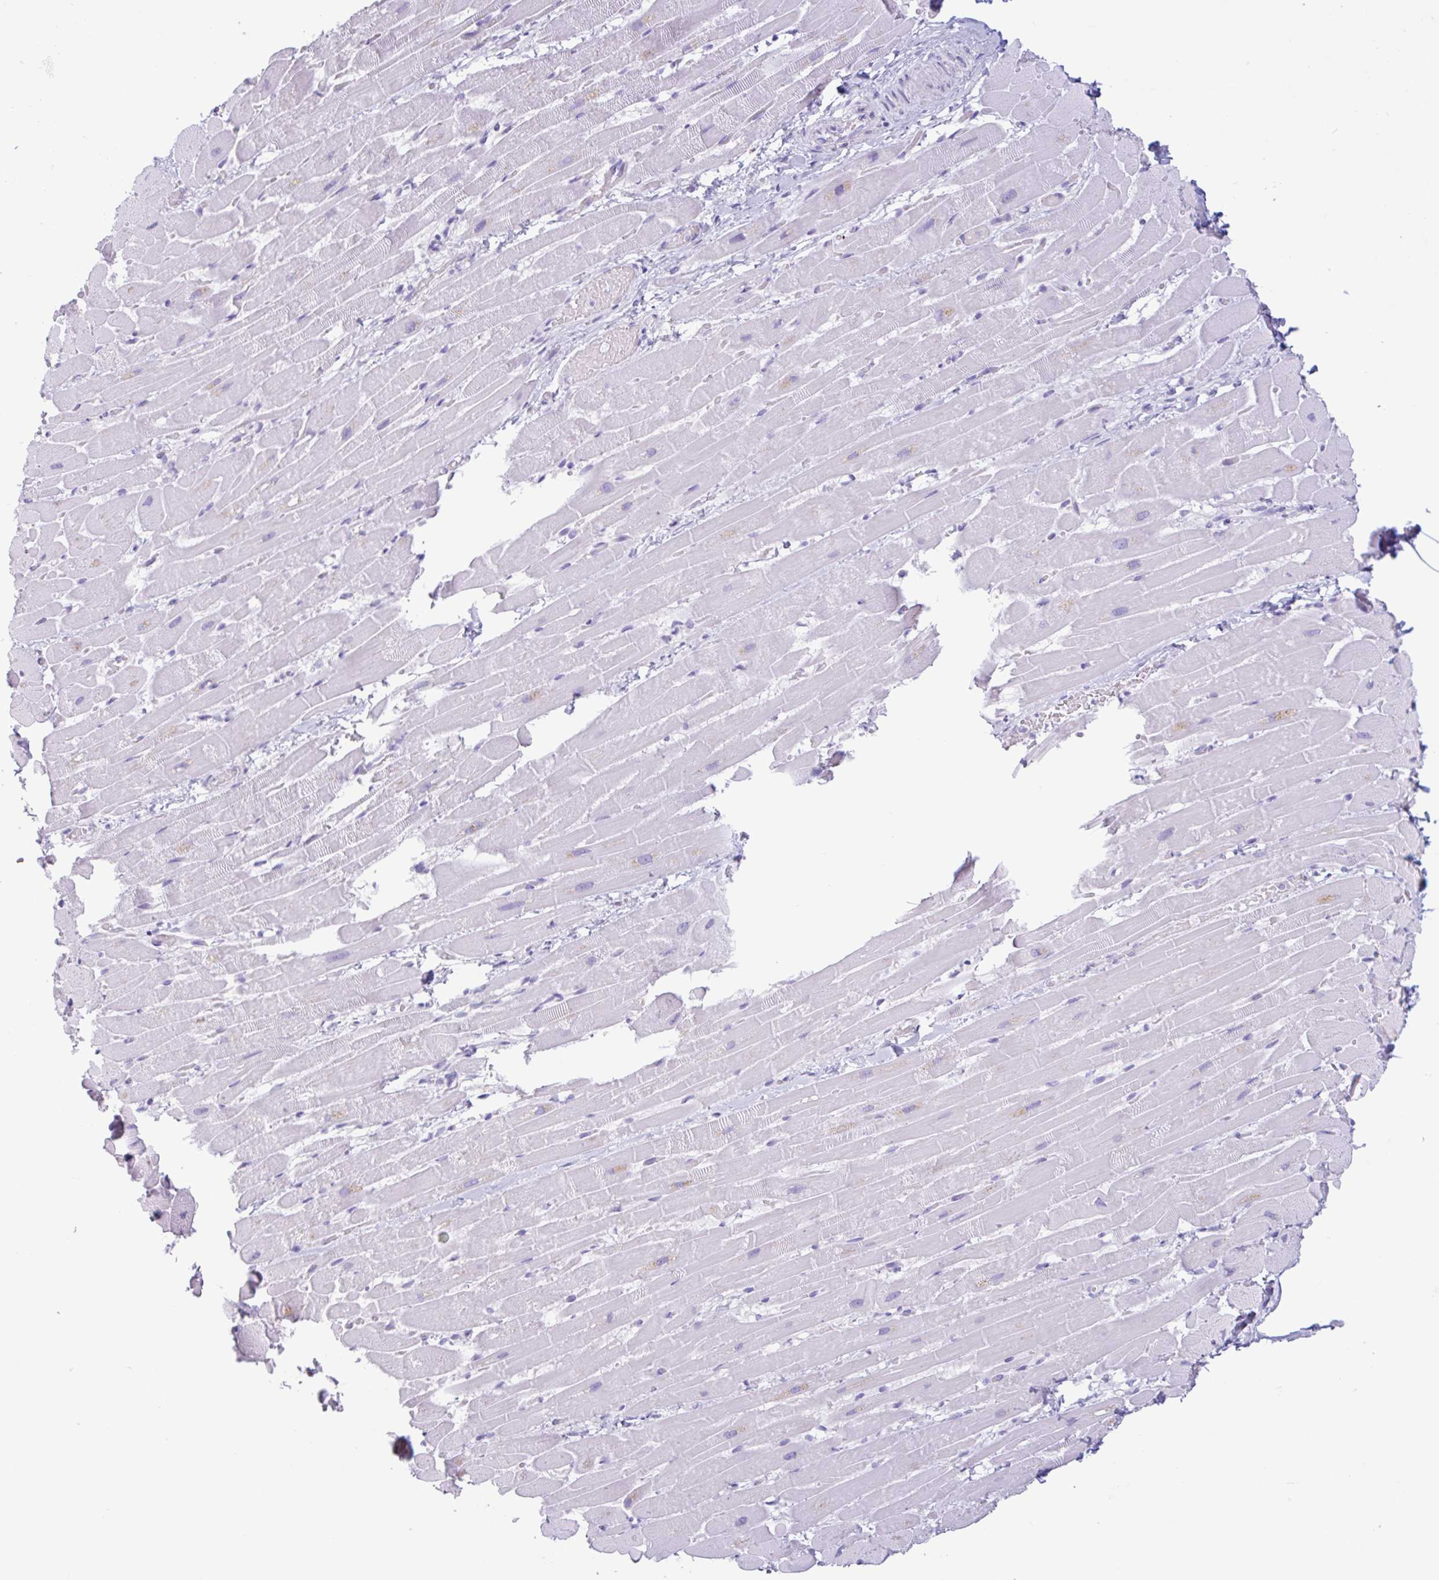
{"staining": {"intensity": "negative", "quantity": "none", "location": "none"}, "tissue": "heart muscle", "cell_type": "Cardiomyocytes", "image_type": "normal", "snomed": [{"axis": "morphology", "description": "Normal tissue, NOS"}, {"axis": "topography", "description": "Heart"}], "caption": "A high-resolution micrograph shows immunohistochemistry (IHC) staining of normal heart muscle, which reveals no significant staining in cardiomyocytes.", "gene": "CTSE", "patient": {"sex": "male", "age": 37}}